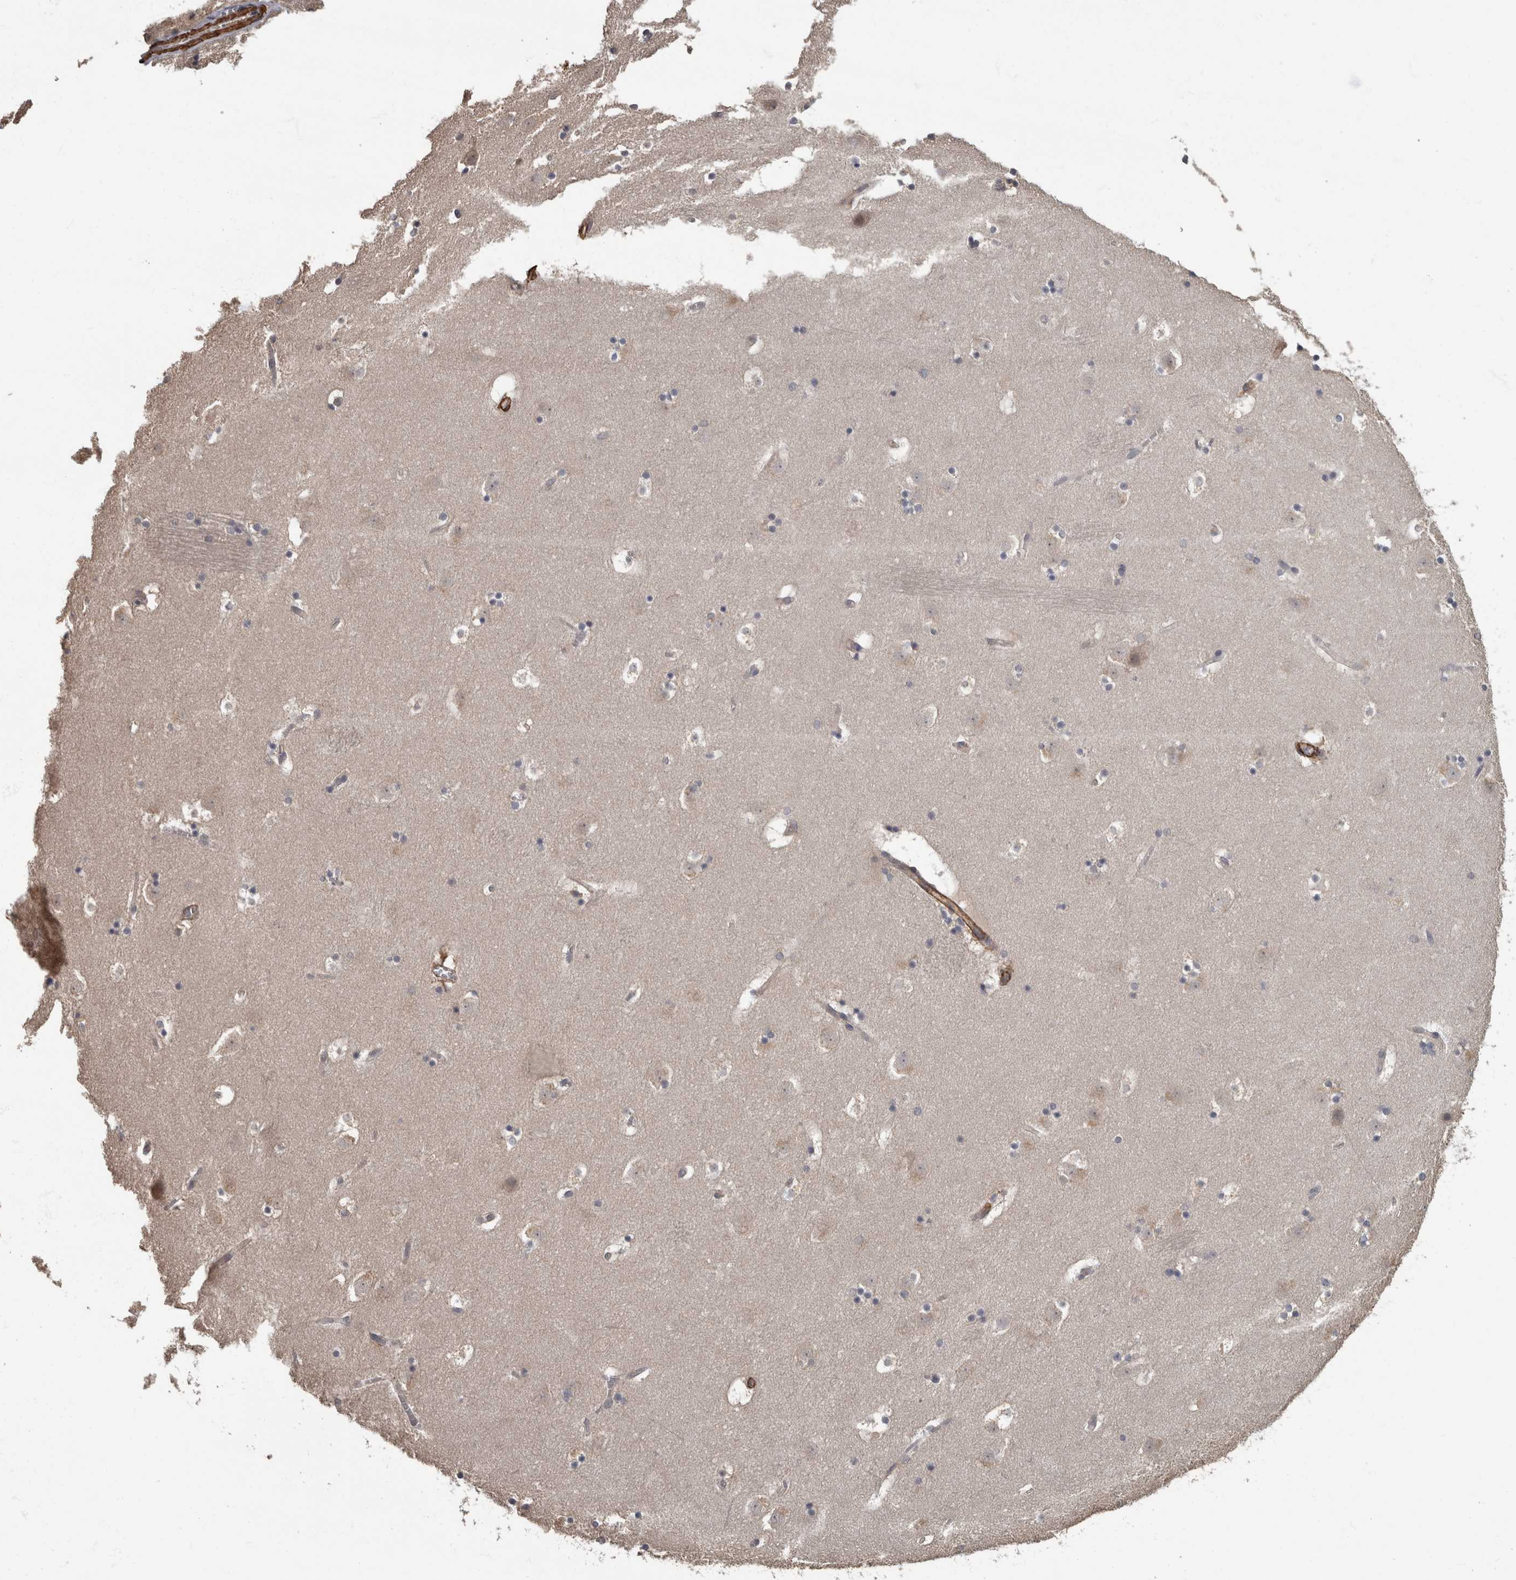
{"staining": {"intensity": "negative", "quantity": "none", "location": "none"}, "tissue": "caudate", "cell_type": "Glial cells", "image_type": "normal", "snomed": [{"axis": "morphology", "description": "Normal tissue, NOS"}, {"axis": "topography", "description": "Lateral ventricle wall"}], "caption": "Glial cells show no significant protein staining in unremarkable caudate. (Stains: DAB immunohistochemistry (IHC) with hematoxylin counter stain, Microscopy: brightfield microscopy at high magnification).", "gene": "MASTL", "patient": {"sex": "male", "age": 45}}